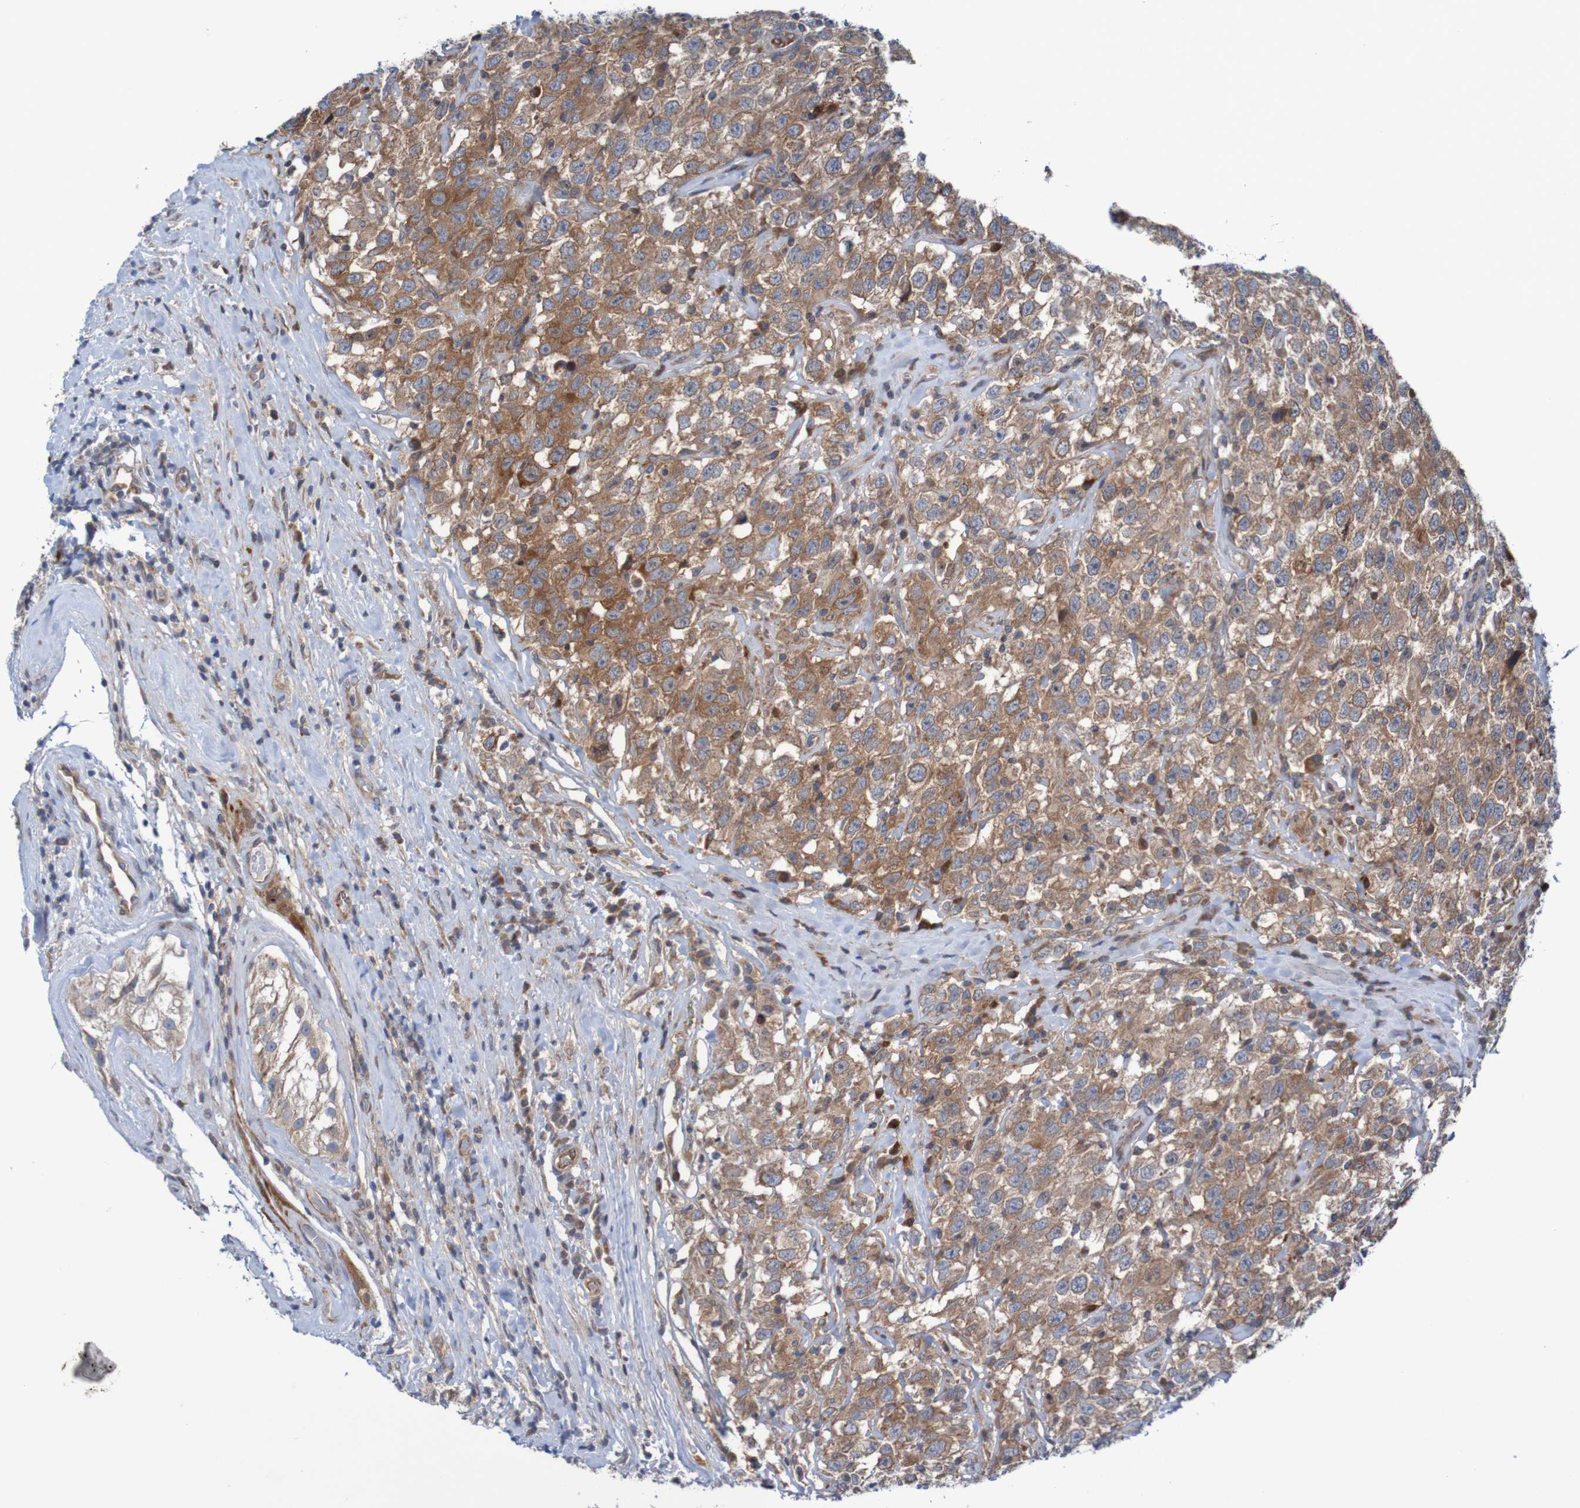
{"staining": {"intensity": "moderate", "quantity": ">75%", "location": "cytoplasmic/membranous"}, "tissue": "testis cancer", "cell_type": "Tumor cells", "image_type": "cancer", "snomed": [{"axis": "morphology", "description": "Seminoma, NOS"}, {"axis": "topography", "description": "Testis"}], "caption": "Protein staining shows moderate cytoplasmic/membranous positivity in approximately >75% of tumor cells in testis cancer (seminoma).", "gene": "ANGPT4", "patient": {"sex": "male", "age": 41}}